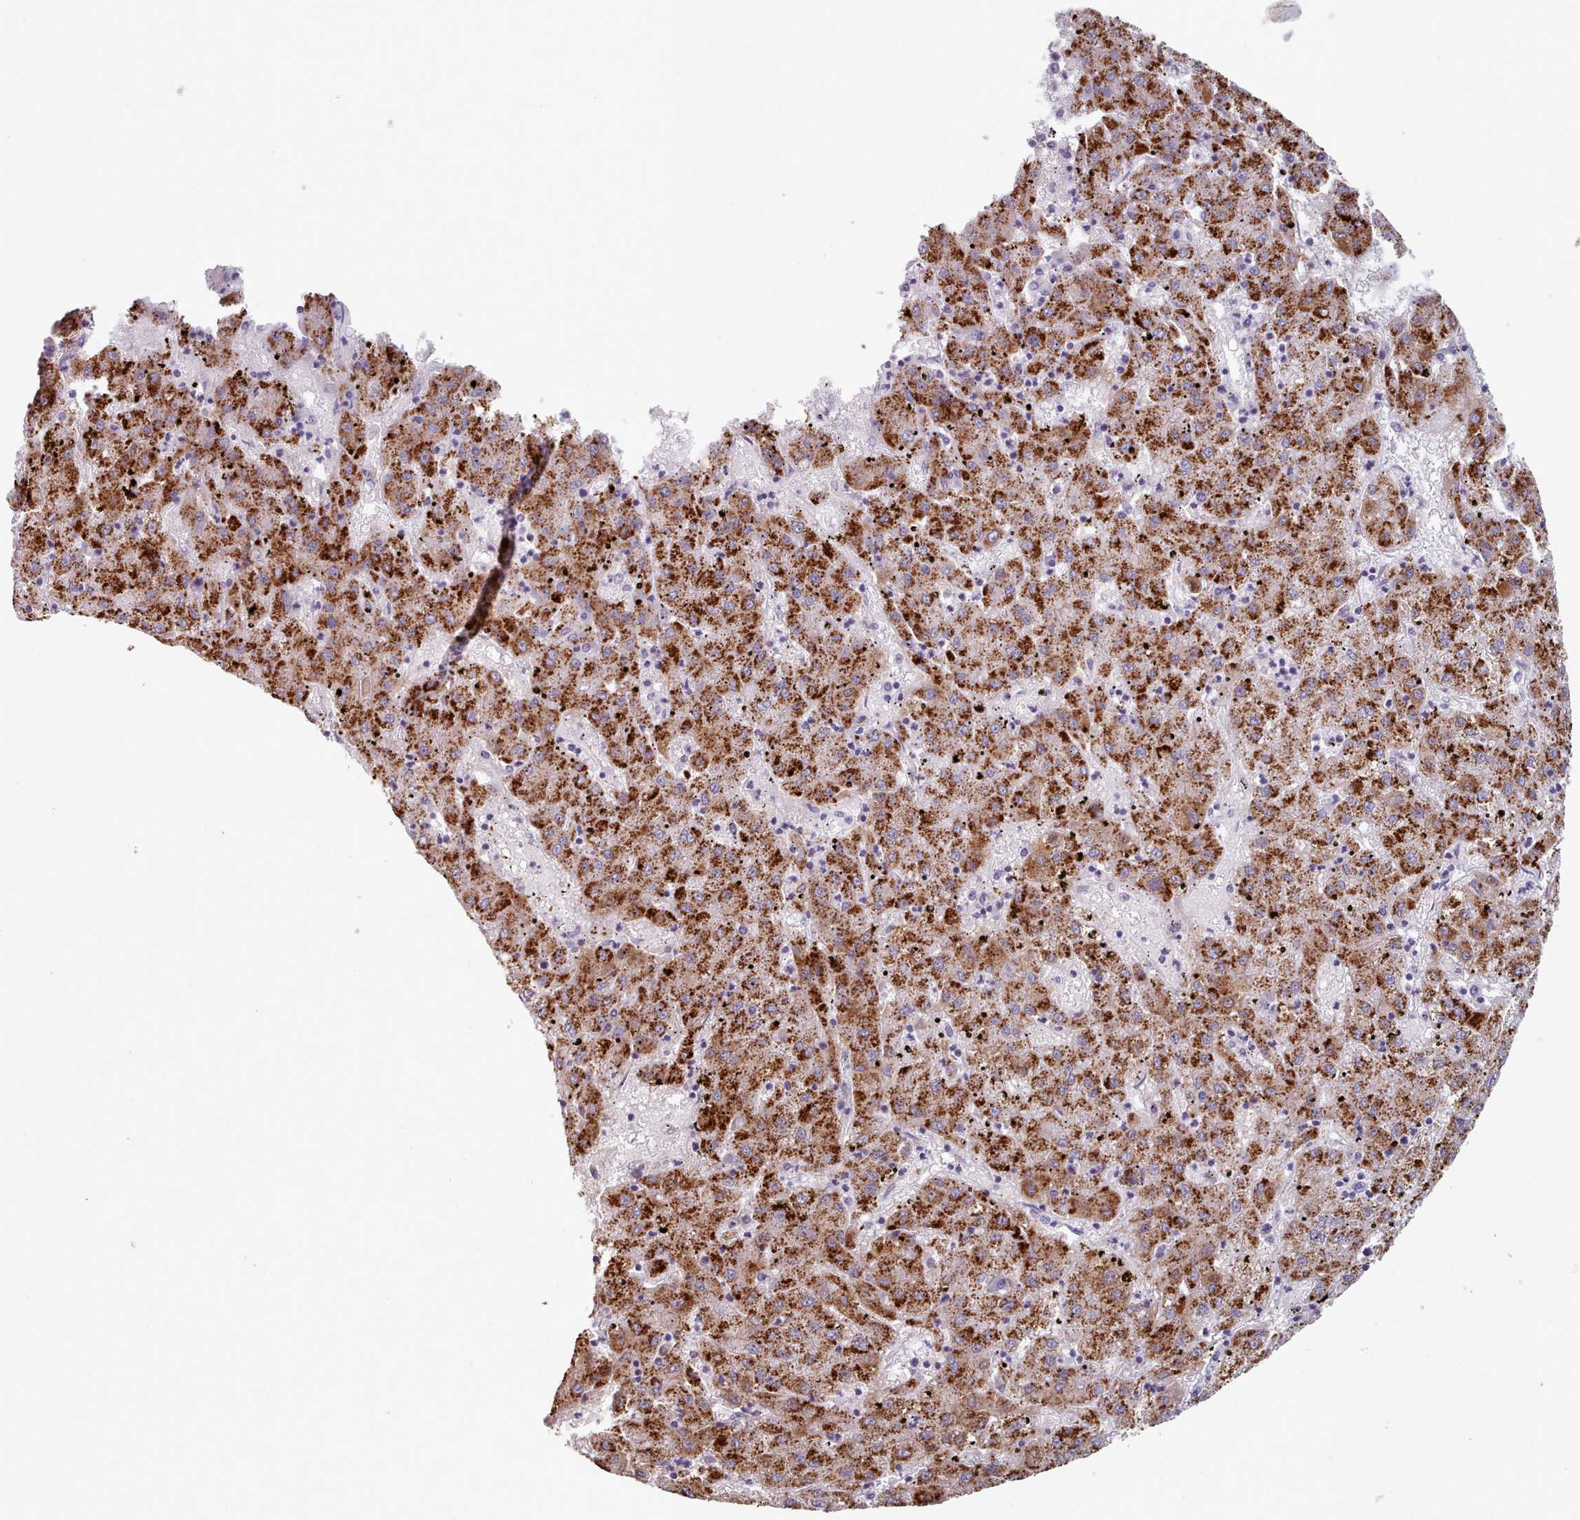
{"staining": {"intensity": "strong", "quantity": ">75%", "location": "cytoplasmic/membranous"}, "tissue": "liver cancer", "cell_type": "Tumor cells", "image_type": "cancer", "snomed": [{"axis": "morphology", "description": "Carcinoma, Hepatocellular, NOS"}, {"axis": "topography", "description": "Liver"}], "caption": "Protein expression by immunohistochemistry shows strong cytoplasmic/membranous positivity in about >75% of tumor cells in liver cancer.", "gene": "HAO1", "patient": {"sex": "male", "age": 72}}